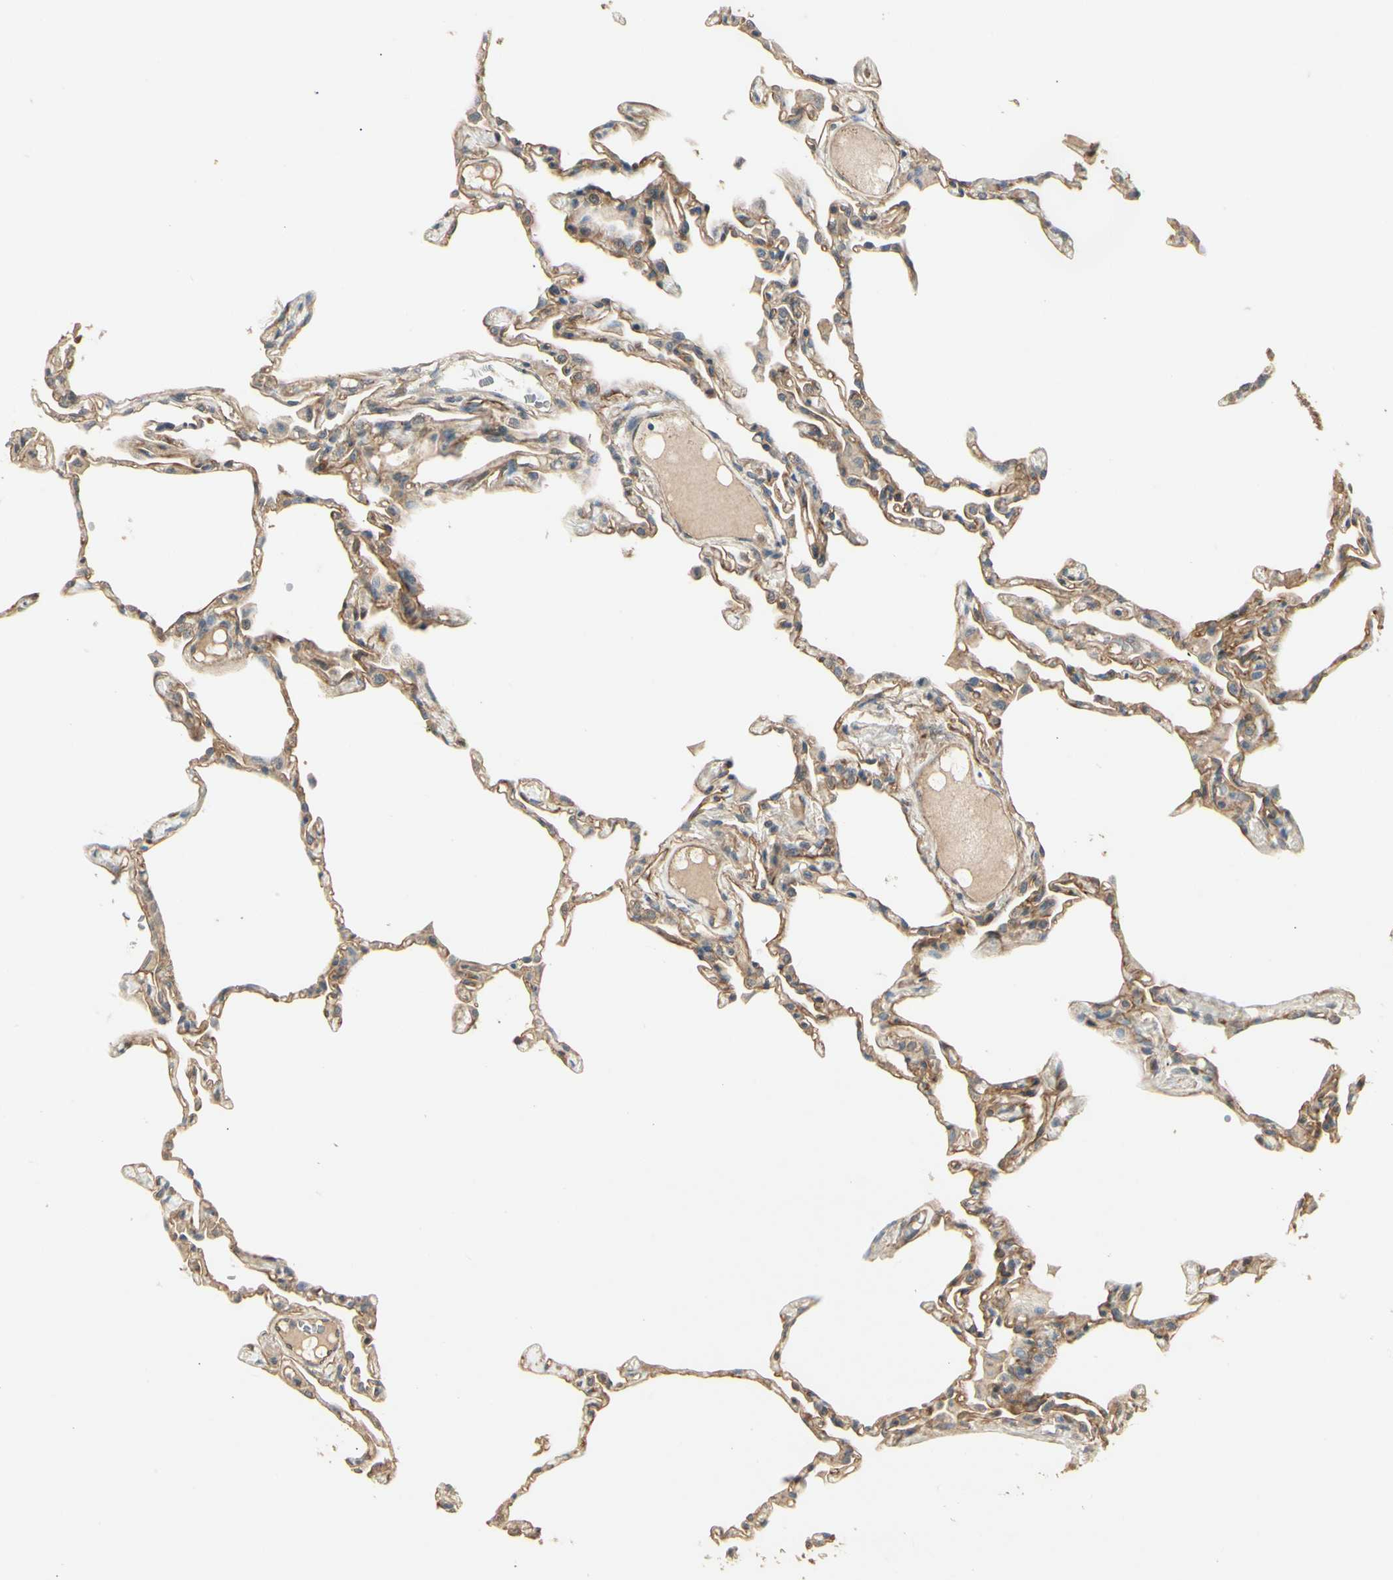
{"staining": {"intensity": "moderate", "quantity": ">75%", "location": "cytoplasmic/membranous"}, "tissue": "lung", "cell_type": "Alveolar cells", "image_type": "normal", "snomed": [{"axis": "morphology", "description": "Normal tissue, NOS"}, {"axis": "topography", "description": "Lung"}], "caption": "Lung was stained to show a protein in brown. There is medium levels of moderate cytoplasmic/membranous expression in about >75% of alveolar cells.", "gene": "RNF180", "patient": {"sex": "female", "age": 49}}